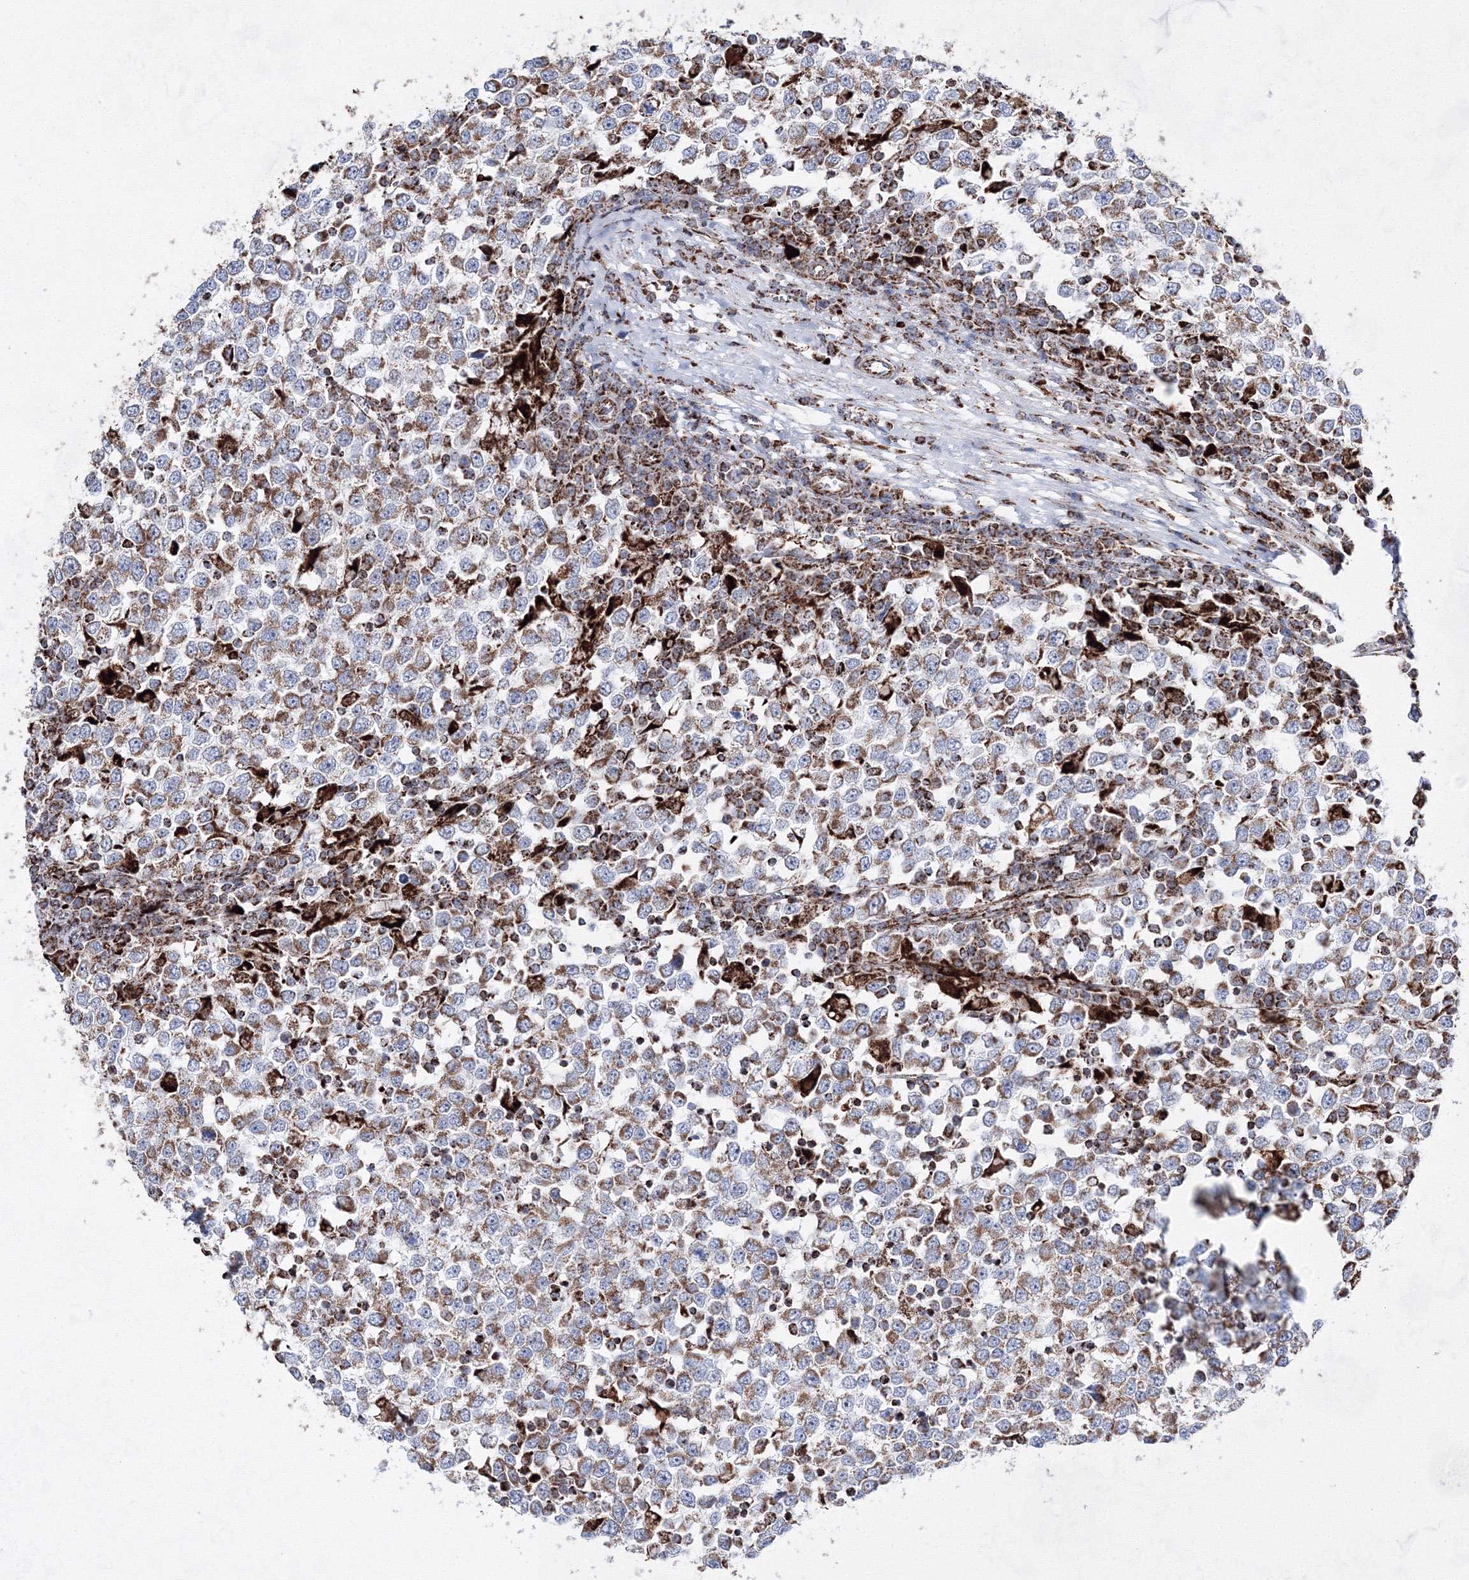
{"staining": {"intensity": "moderate", "quantity": ">75%", "location": "cytoplasmic/membranous"}, "tissue": "testis cancer", "cell_type": "Tumor cells", "image_type": "cancer", "snomed": [{"axis": "morphology", "description": "Seminoma, NOS"}, {"axis": "topography", "description": "Testis"}], "caption": "Immunohistochemical staining of seminoma (testis) demonstrates moderate cytoplasmic/membranous protein expression in approximately >75% of tumor cells.", "gene": "HADHB", "patient": {"sex": "male", "age": 65}}